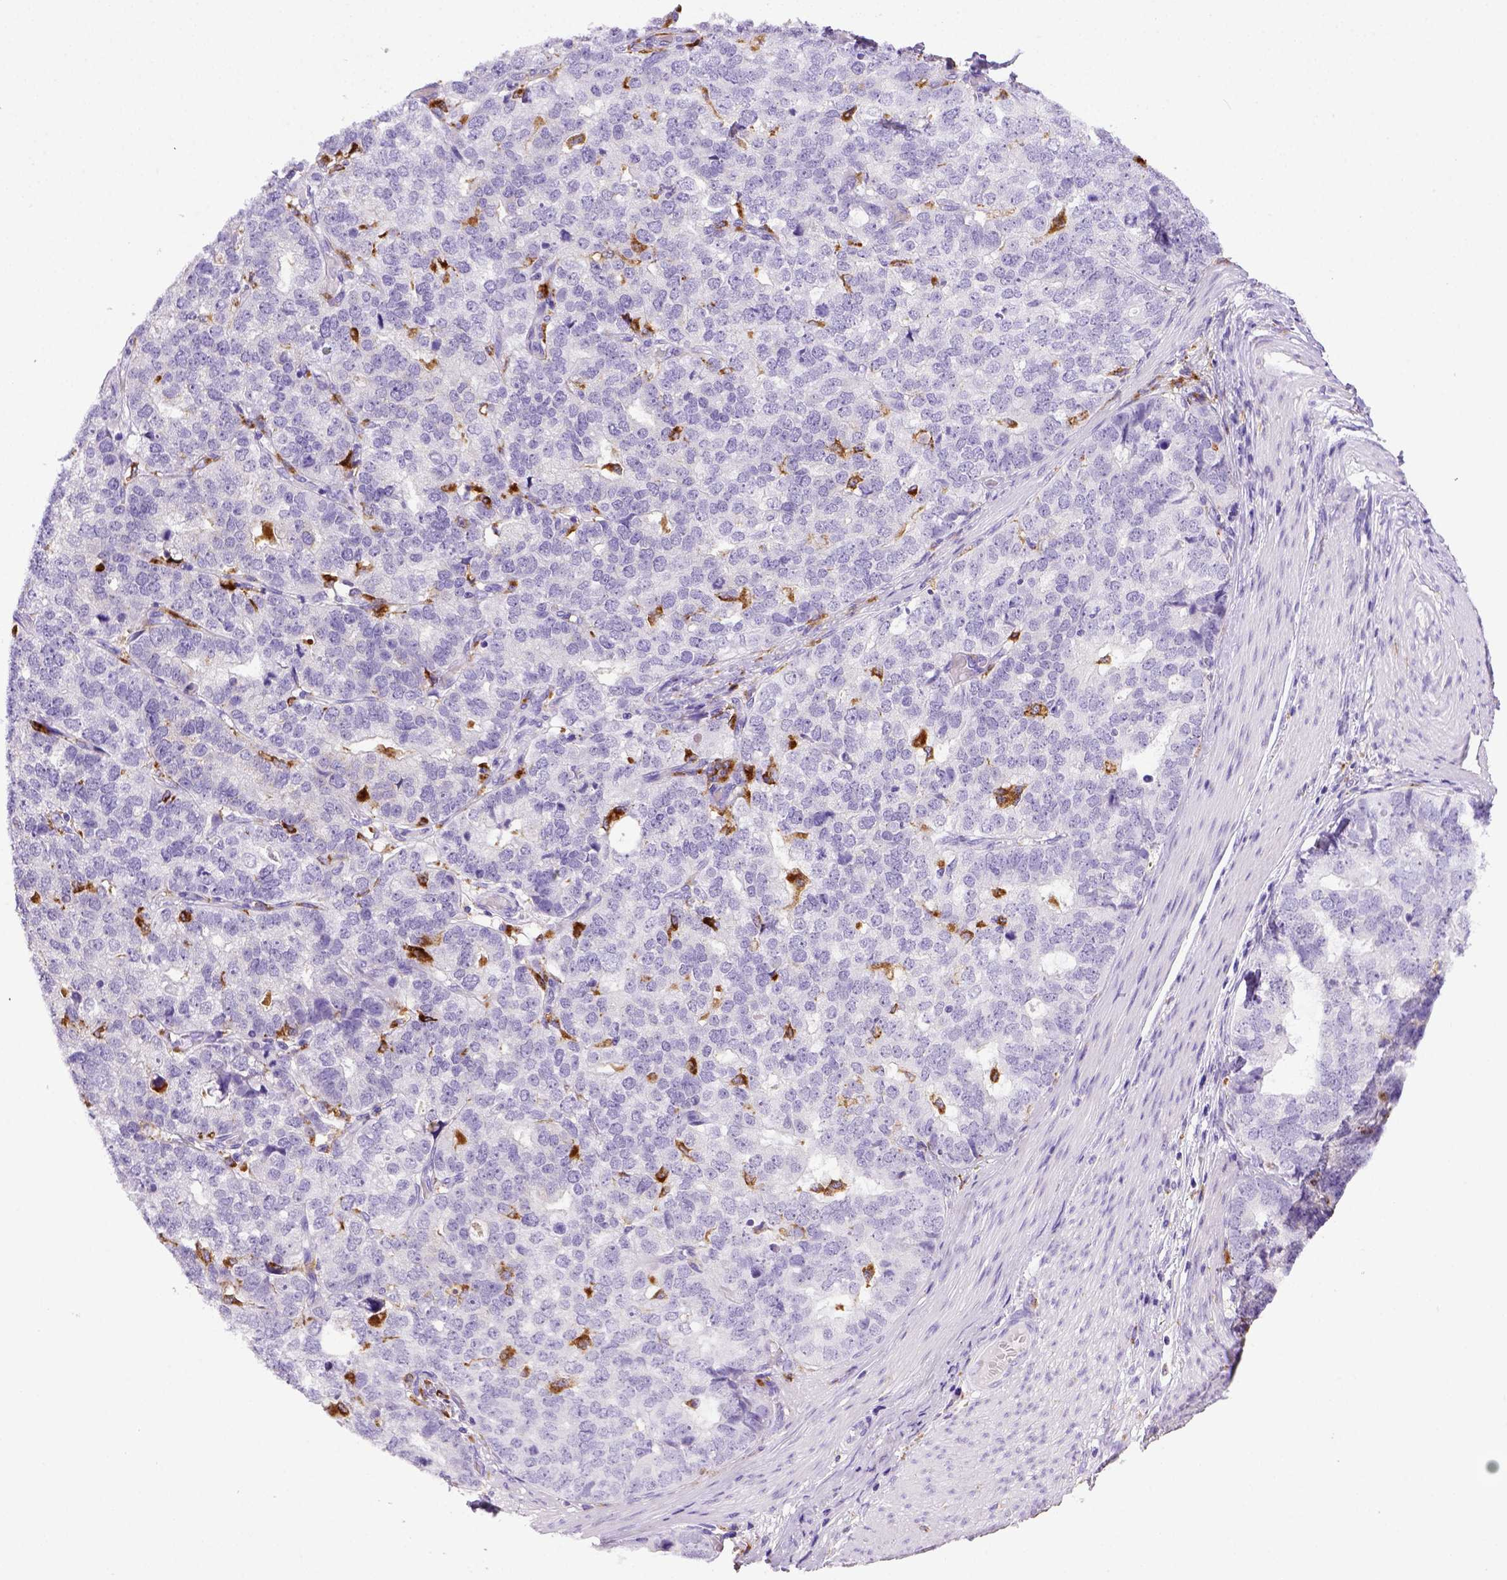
{"staining": {"intensity": "negative", "quantity": "none", "location": "none"}, "tissue": "stomach cancer", "cell_type": "Tumor cells", "image_type": "cancer", "snomed": [{"axis": "morphology", "description": "Adenocarcinoma, NOS"}, {"axis": "topography", "description": "Stomach"}], "caption": "Immunohistochemistry photomicrograph of stomach cancer stained for a protein (brown), which reveals no expression in tumor cells. Nuclei are stained in blue.", "gene": "CD68", "patient": {"sex": "male", "age": 69}}